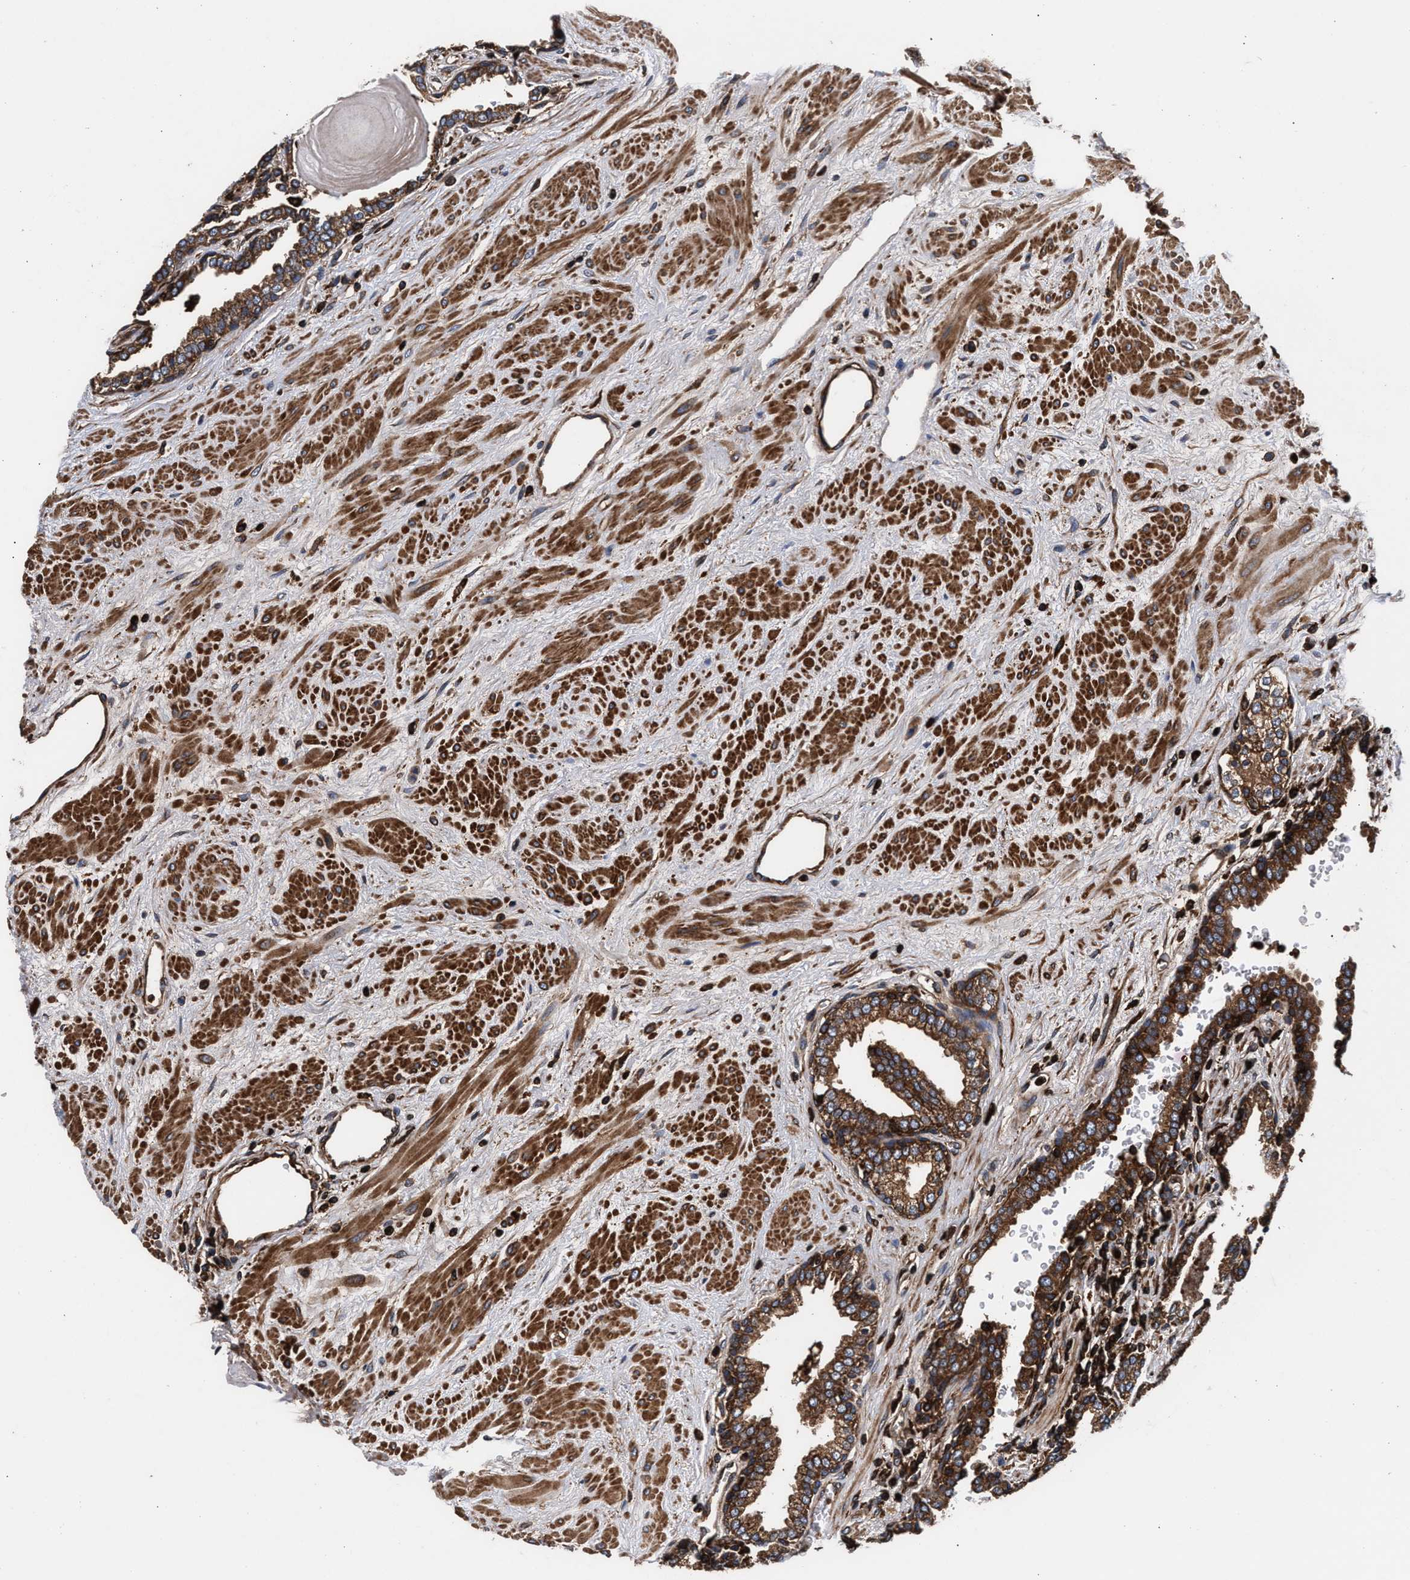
{"staining": {"intensity": "strong", "quantity": ">75%", "location": "cytoplasmic/membranous"}, "tissue": "prostate", "cell_type": "Glandular cells", "image_type": "normal", "snomed": [{"axis": "morphology", "description": "Normal tissue, NOS"}, {"axis": "topography", "description": "Prostate"}], "caption": "A histopathology image of human prostate stained for a protein reveals strong cytoplasmic/membranous brown staining in glandular cells. (DAB (3,3'-diaminobenzidine) IHC, brown staining for protein, blue staining for nuclei).", "gene": "ENSG00000286112", "patient": {"sex": "male", "age": 51}}